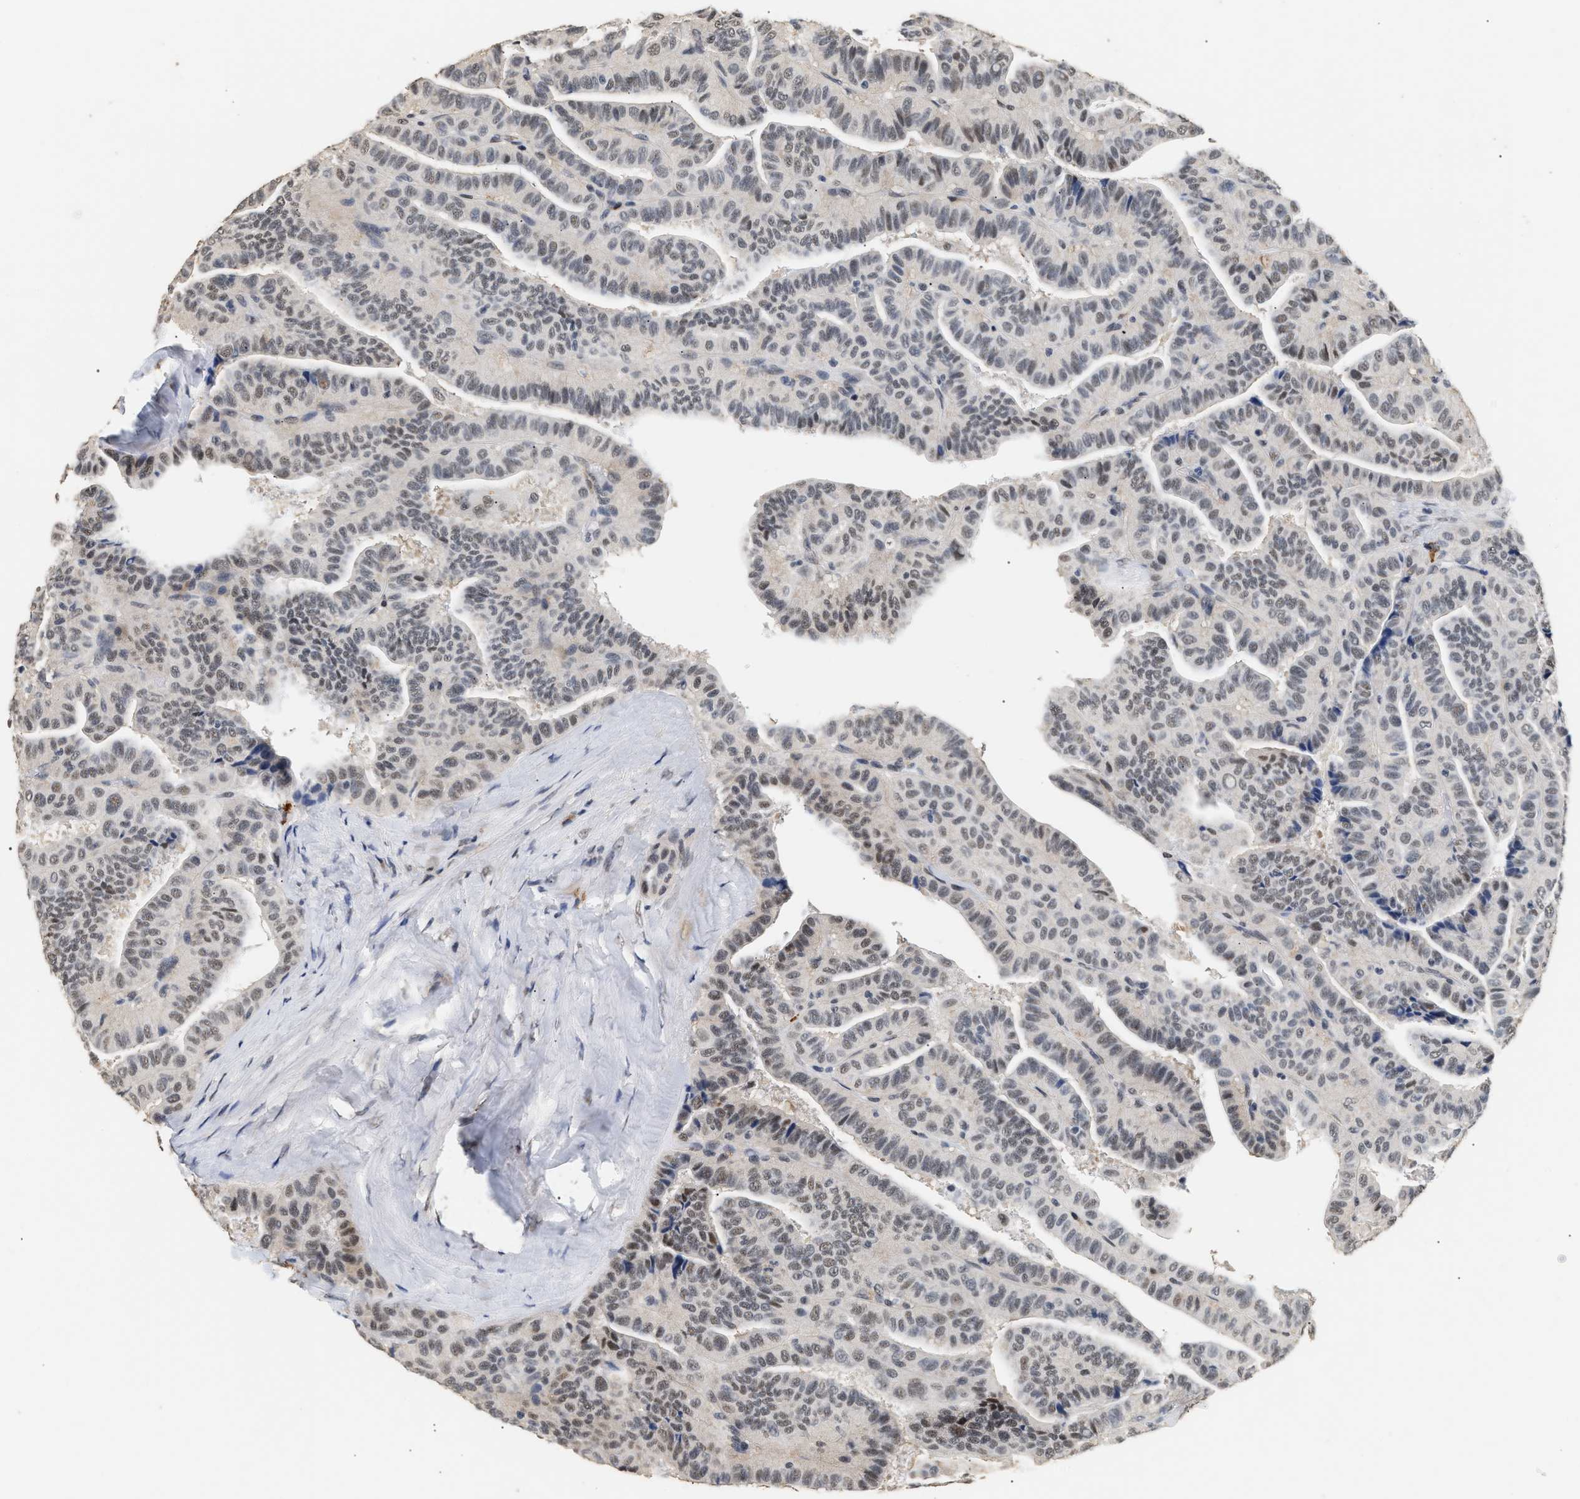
{"staining": {"intensity": "weak", "quantity": "25%-75%", "location": "nuclear"}, "tissue": "thyroid cancer", "cell_type": "Tumor cells", "image_type": "cancer", "snomed": [{"axis": "morphology", "description": "Papillary adenocarcinoma, NOS"}, {"axis": "topography", "description": "Thyroid gland"}], "caption": "Immunohistochemical staining of human thyroid cancer shows low levels of weak nuclear expression in about 25%-75% of tumor cells. (Brightfield microscopy of DAB IHC at high magnification).", "gene": "THOC1", "patient": {"sex": "male", "age": 77}}